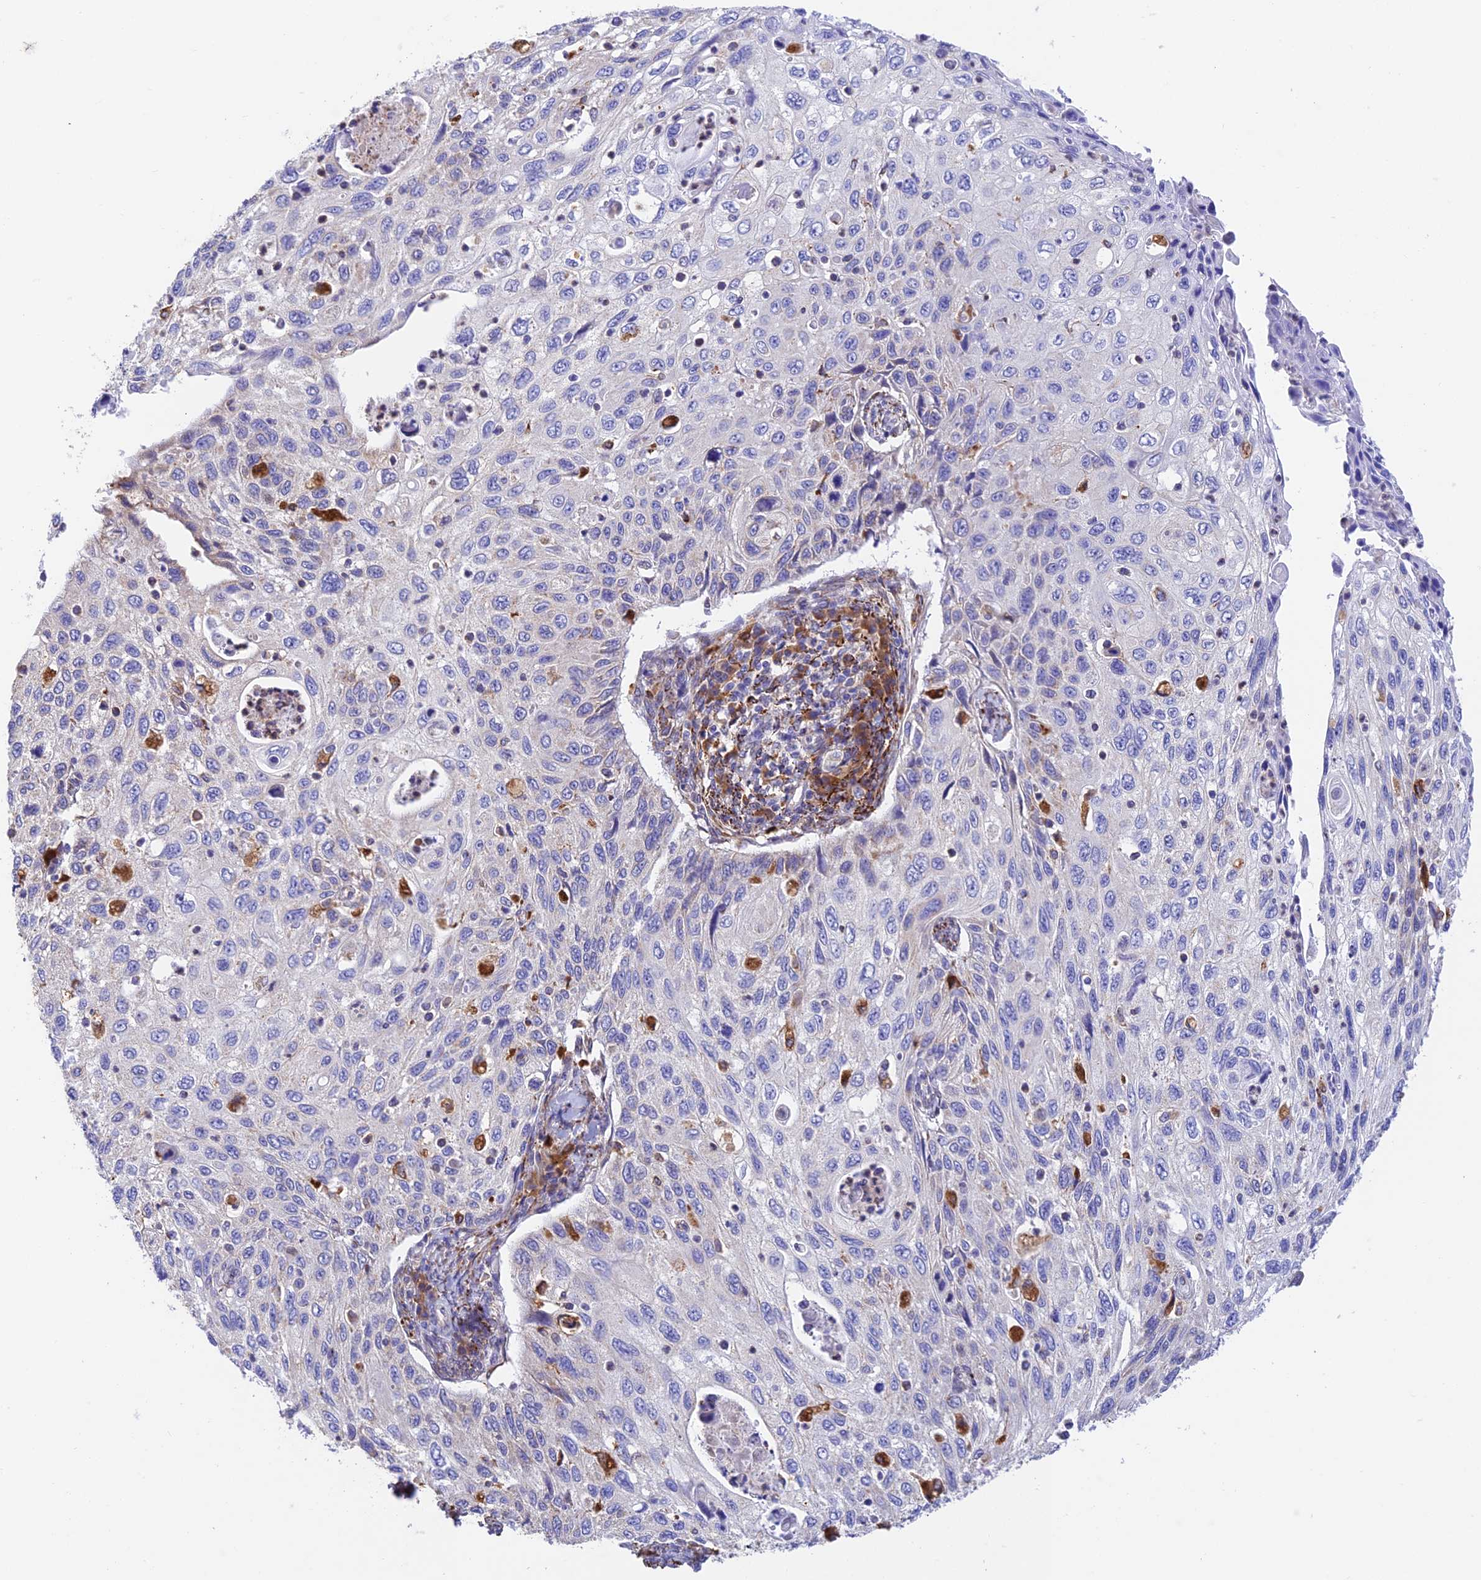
{"staining": {"intensity": "negative", "quantity": "none", "location": "none"}, "tissue": "cervical cancer", "cell_type": "Tumor cells", "image_type": "cancer", "snomed": [{"axis": "morphology", "description": "Squamous cell carcinoma, NOS"}, {"axis": "topography", "description": "Cervix"}], "caption": "There is no significant positivity in tumor cells of cervical cancer (squamous cell carcinoma).", "gene": "VKORC1", "patient": {"sex": "female", "age": 70}}